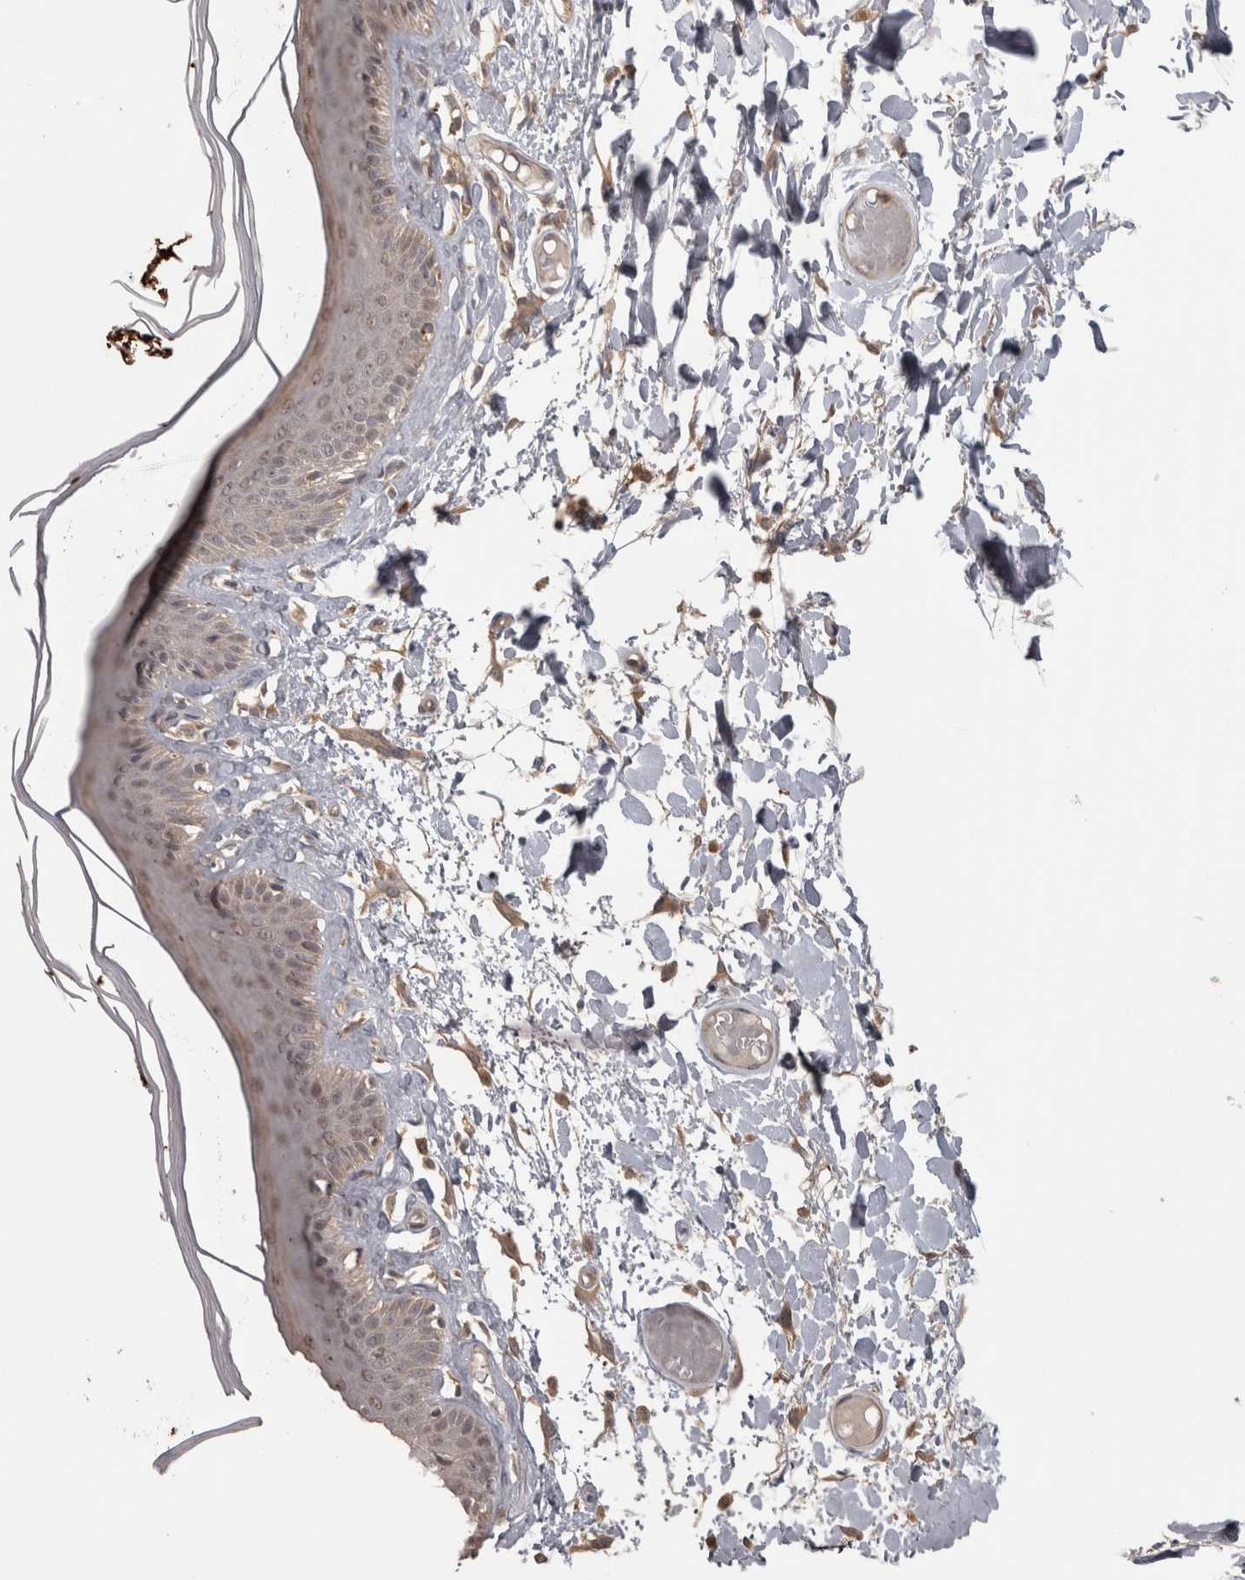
{"staining": {"intensity": "moderate", "quantity": "25%-75%", "location": "cytoplasmic/membranous"}, "tissue": "skin", "cell_type": "Epidermal cells", "image_type": "normal", "snomed": [{"axis": "morphology", "description": "Normal tissue, NOS"}, {"axis": "topography", "description": "Vulva"}], "caption": "IHC (DAB) staining of unremarkable human skin reveals moderate cytoplasmic/membranous protein expression in approximately 25%-75% of epidermal cells. (DAB (3,3'-diaminobenzidine) IHC with brightfield microscopy, high magnification).", "gene": "MICU3", "patient": {"sex": "female", "age": 73}}